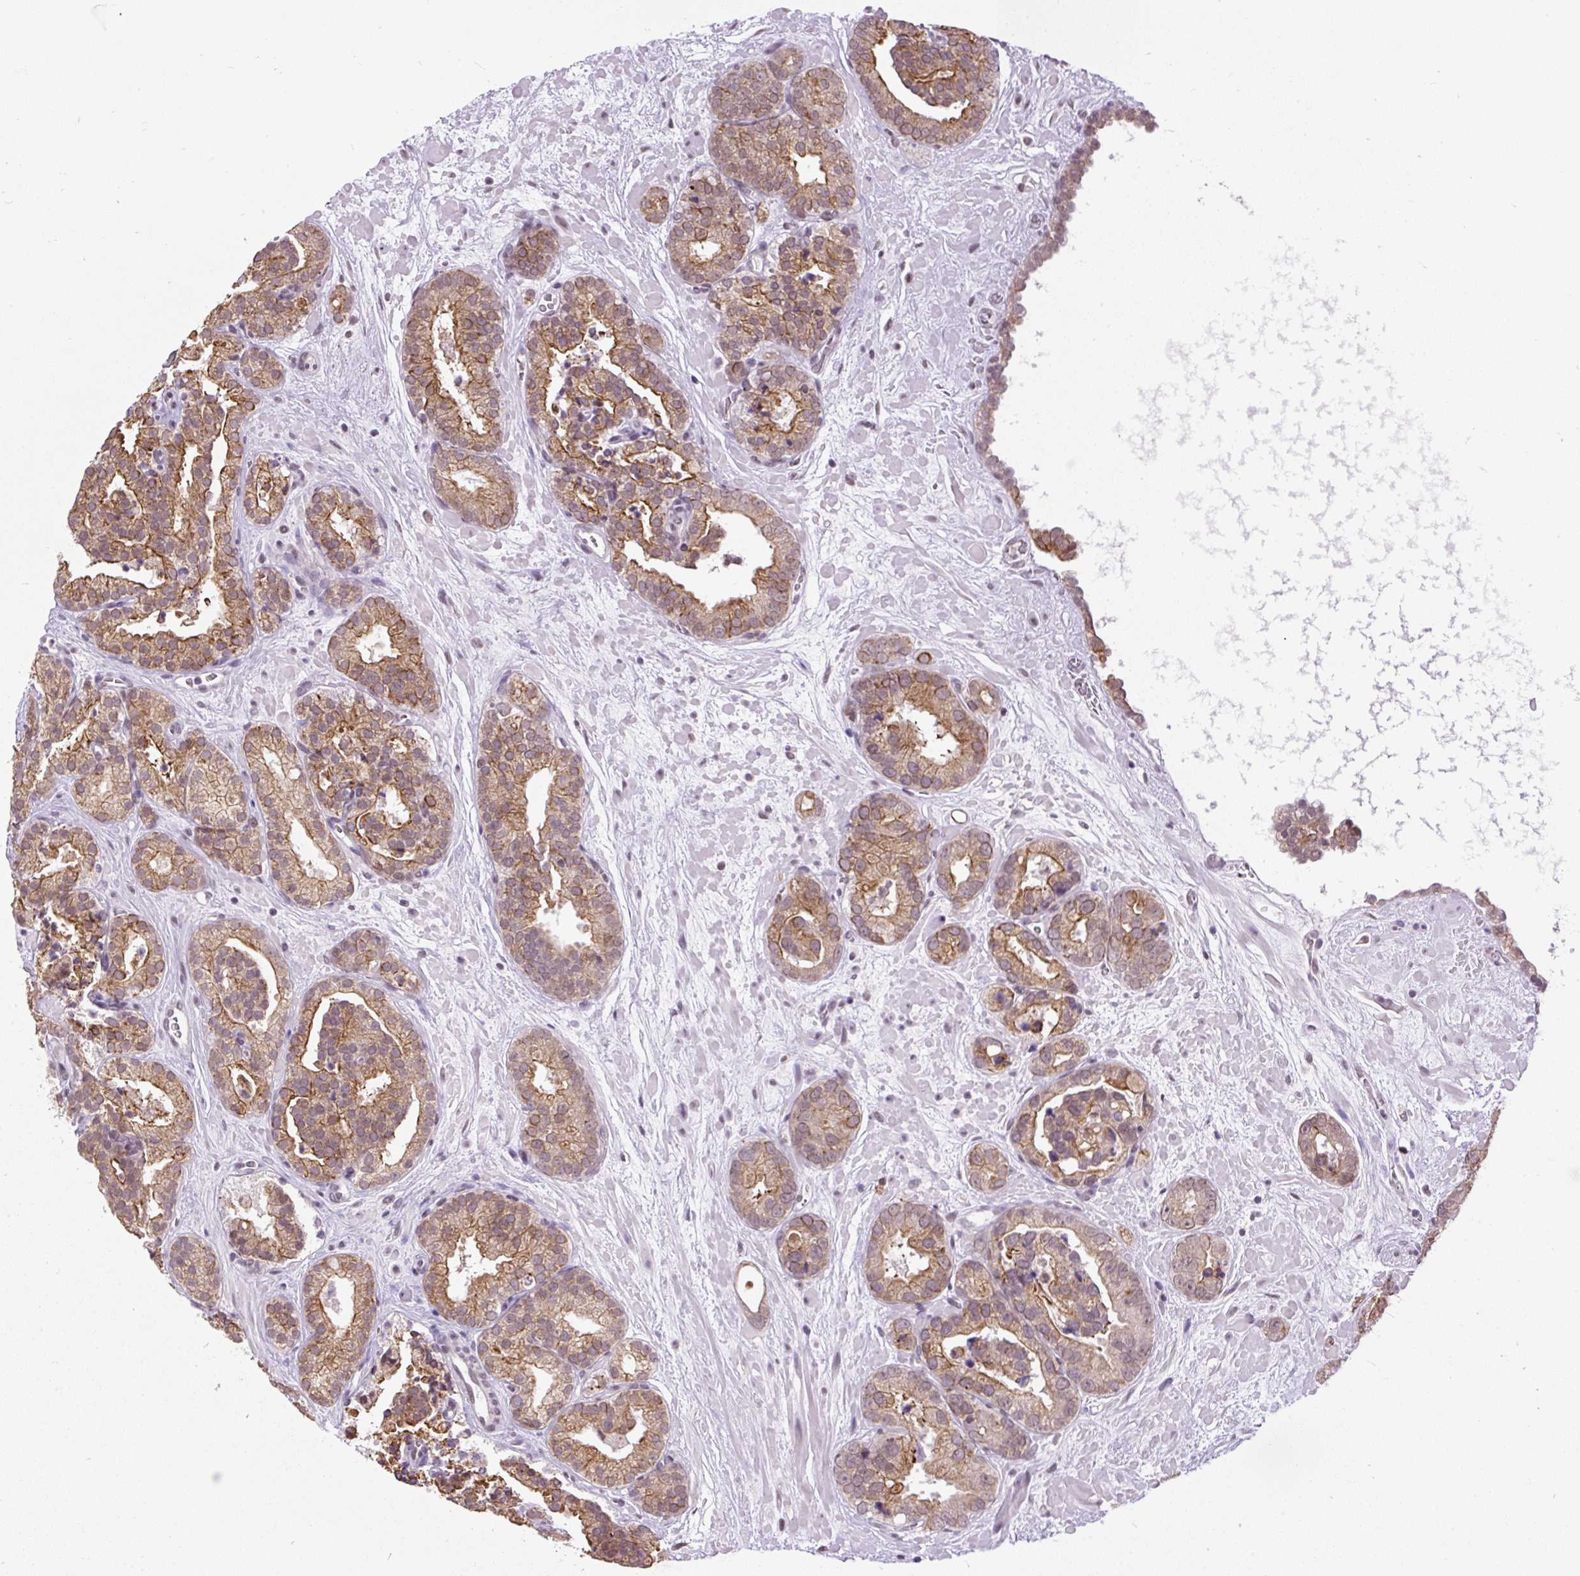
{"staining": {"intensity": "moderate", "quantity": ">75%", "location": "cytoplasmic/membranous,nuclear"}, "tissue": "prostate cancer", "cell_type": "Tumor cells", "image_type": "cancer", "snomed": [{"axis": "morphology", "description": "Adenocarcinoma, High grade"}, {"axis": "topography", "description": "Prostate"}], "caption": "Immunohistochemistry (IHC) of prostate cancer (high-grade adenocarcinoma) reveals medium levels of moderate cytoplasmic/membranous and nuclear expression in about >75% of tumor cells. (IHC, brightfield microscopy, high magnification).", "gene": "ZNF672", "patient": {"sex": "male", "age": 66}}